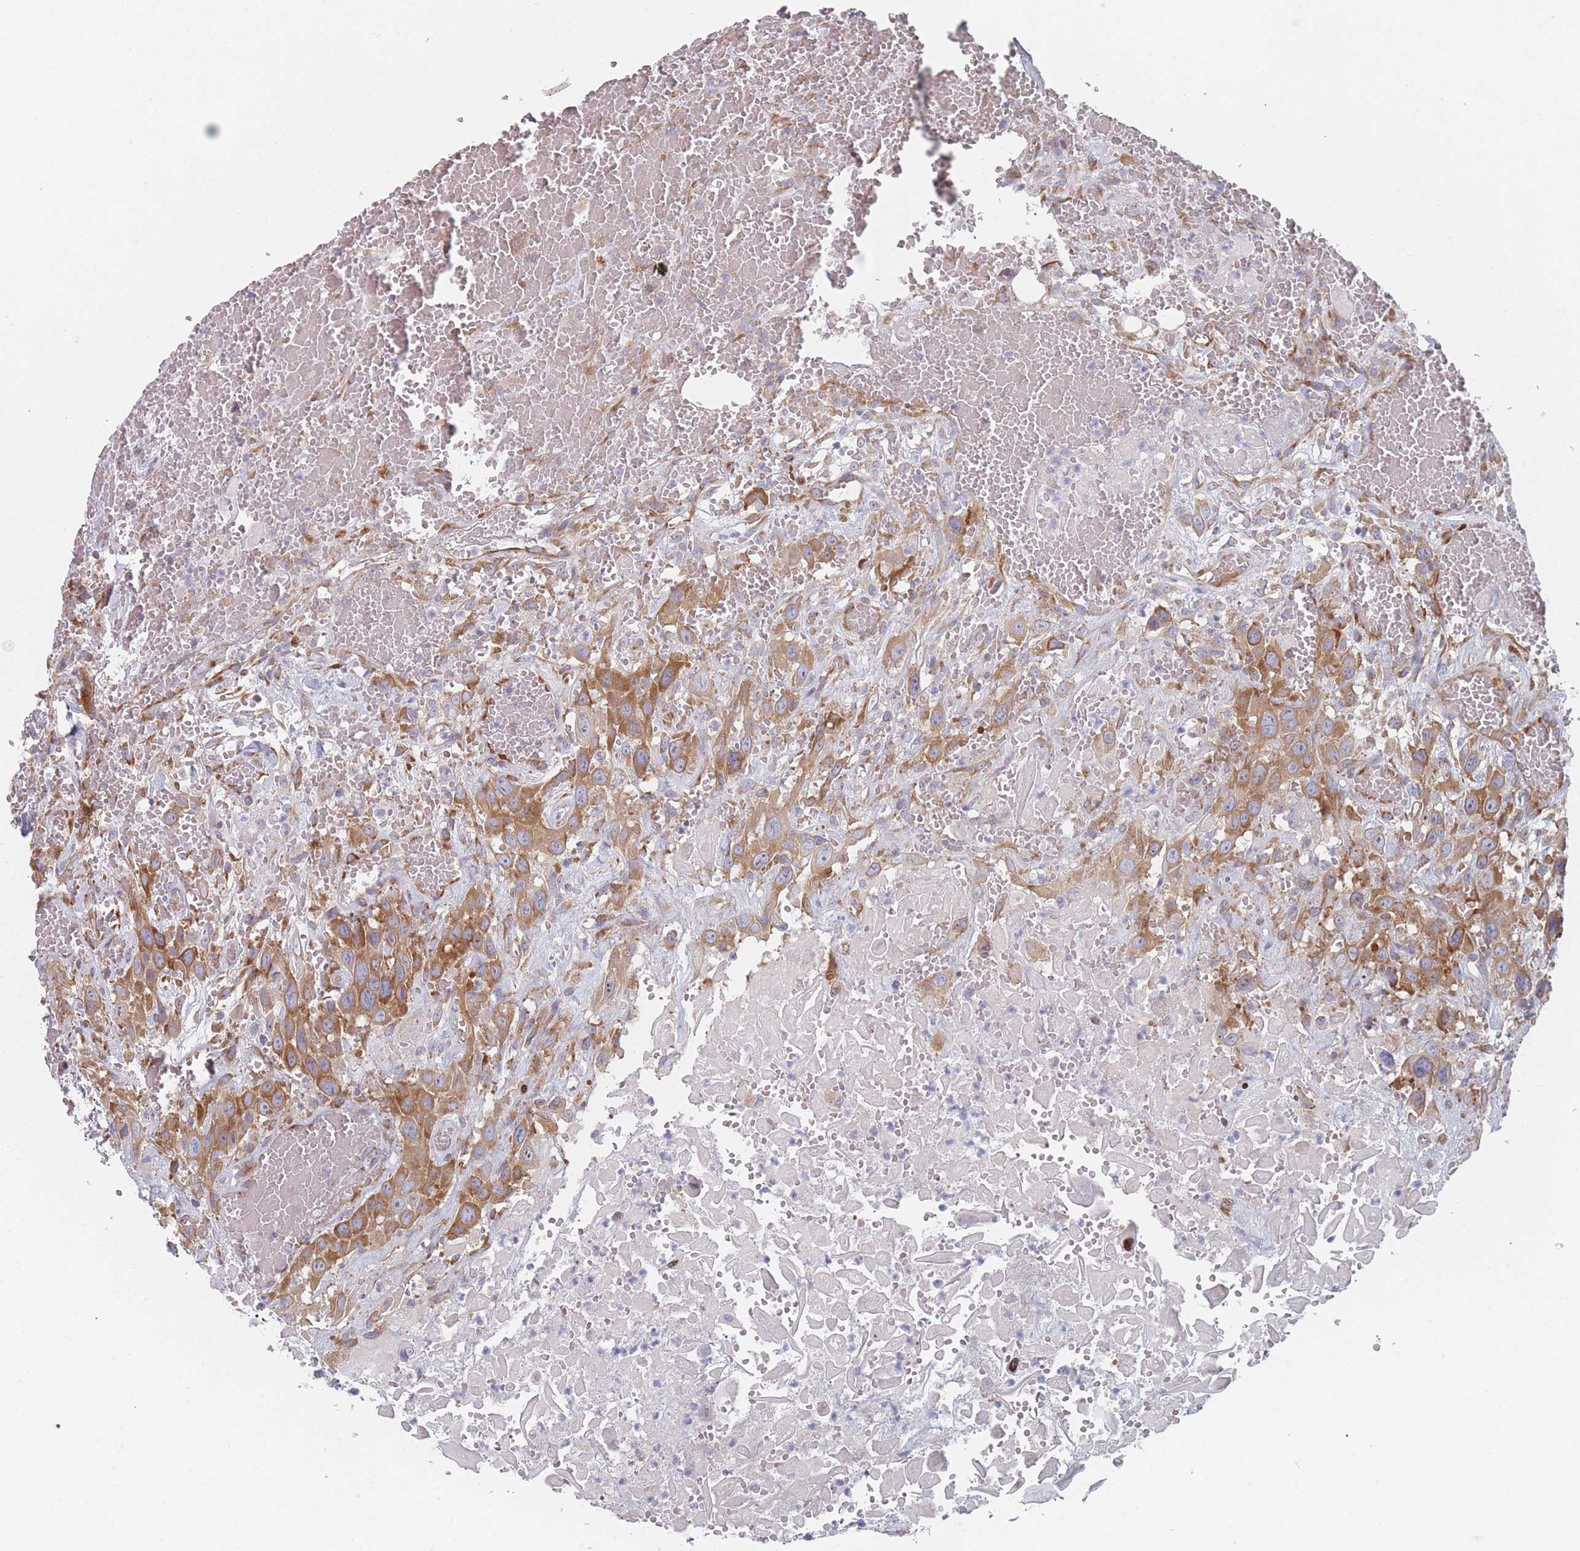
{"staining": {"intensity": "moderate", "quantity": ">75%", "location": "cytoplasmic/membranous"}, "tissue": "head and neck cancer", "cell_type": "Tumor cells", "image_type": "cancer", "snomed": [{"axis": "morphology", "description": "Squamous cell carcinoma, NOS"}, {"axis": "topography", "description": "Head-Neck"}], "caption": "Human head and neck squamous cell carcinoma stained with a protein marker demonstrates moderate staining in tumor cells.", "gene": "CACNG5", "patient": {"sex": "male", "age": 81}}